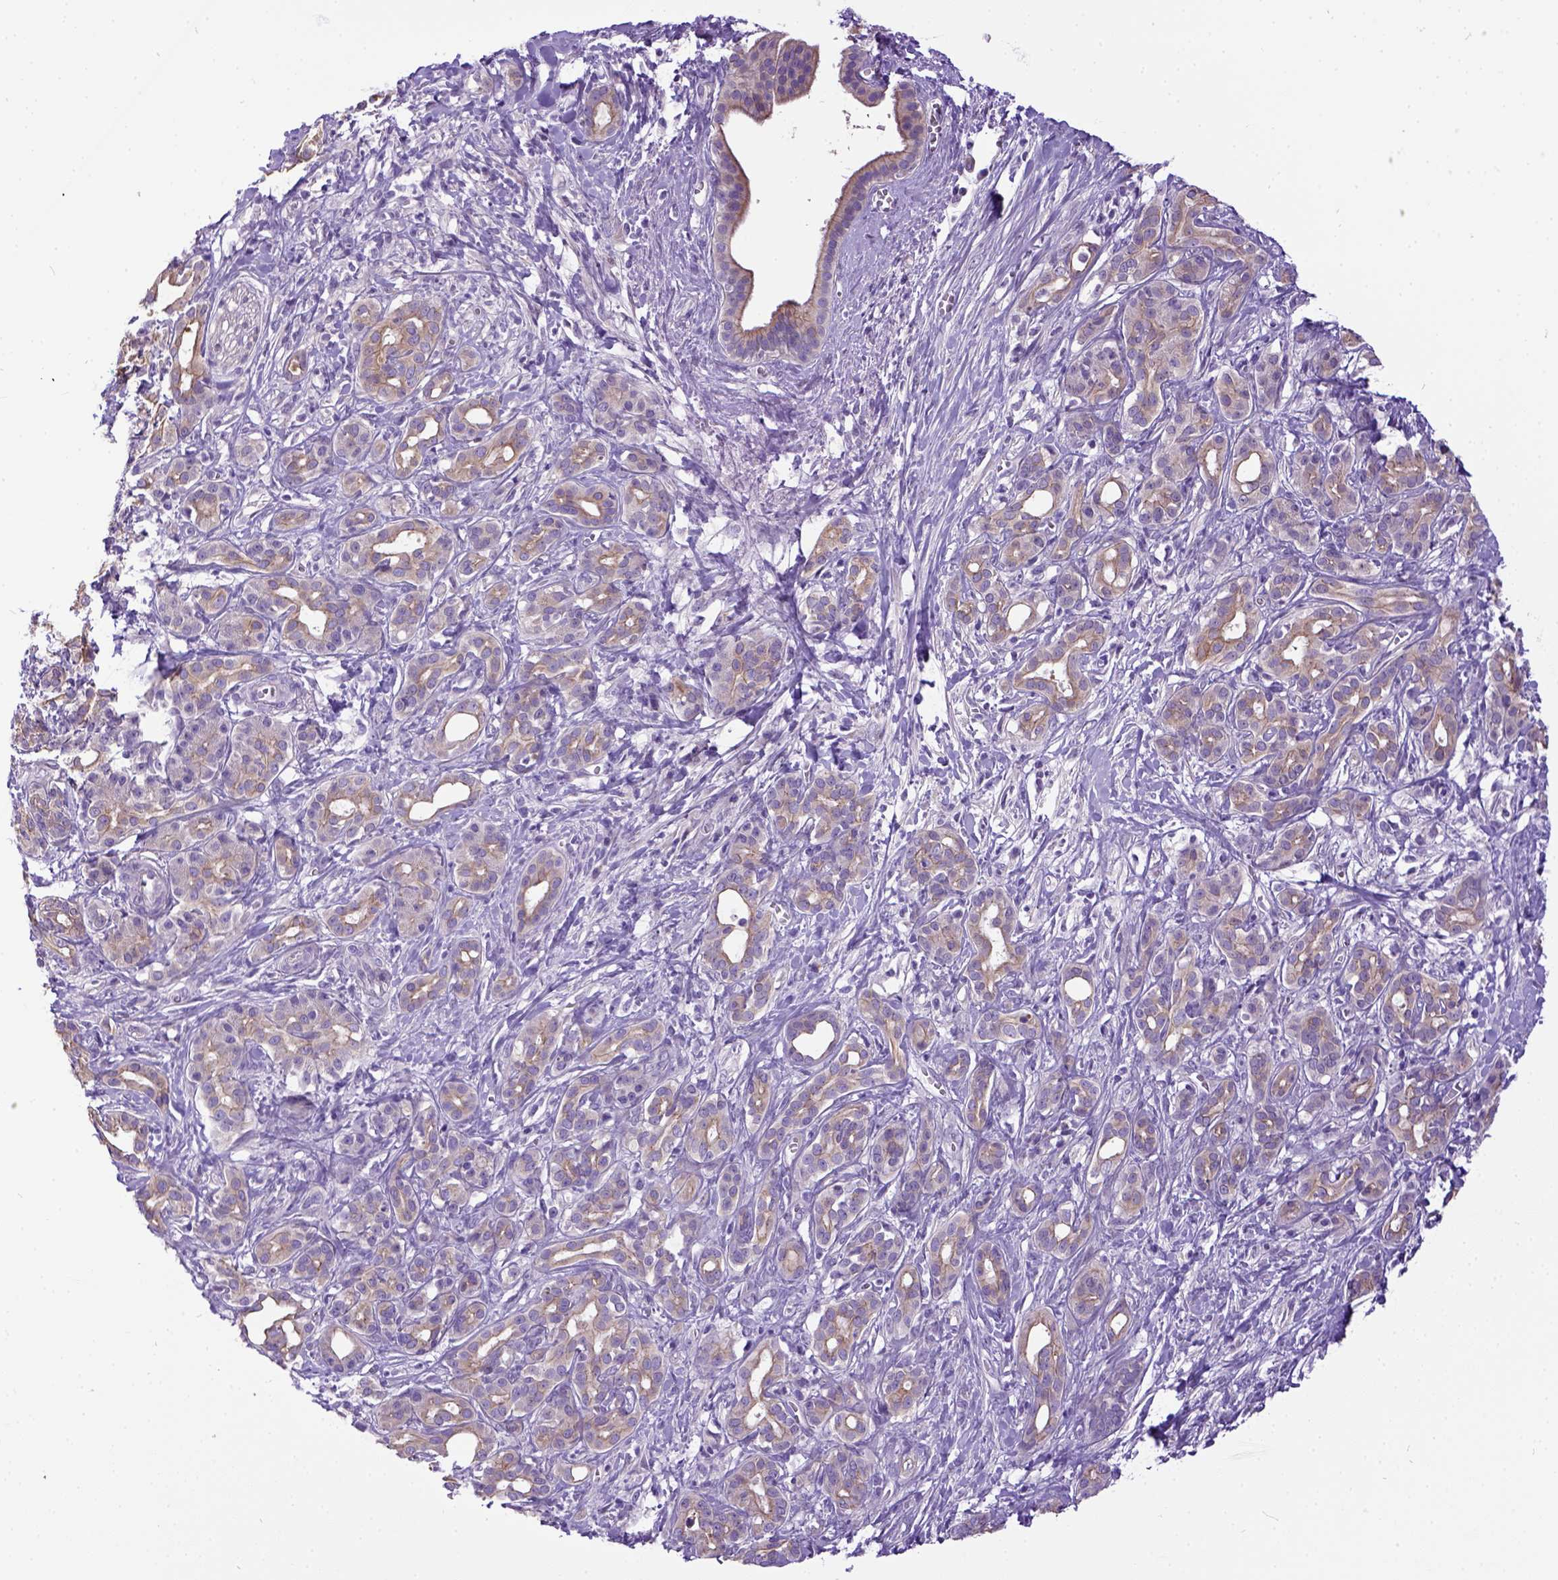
{"staining": {"intensity": "weak", "quantity": "25%-75%", "location": "cytoplasmic/membranous"}, "tissue": "pancreatic cancer", "cell_type": "Tumor cells", "image_type": "cancer", "snomed": [{"axis": "morphology", "description": "Adenocarcinoma, NOS"}, {"axis": "topography", "description": "Pancreas"}], "caption": "Immunohistochemistry (IHC) photomicrograph of adenocarcinoma (pancreatic) stained for a protein (brown), which shows low levels of weak cytoplasmic/membranous expression in about 25%-75% of tumor cells.", "gene": "NEK5", "patient": {"sex": "male", "age": 61}}